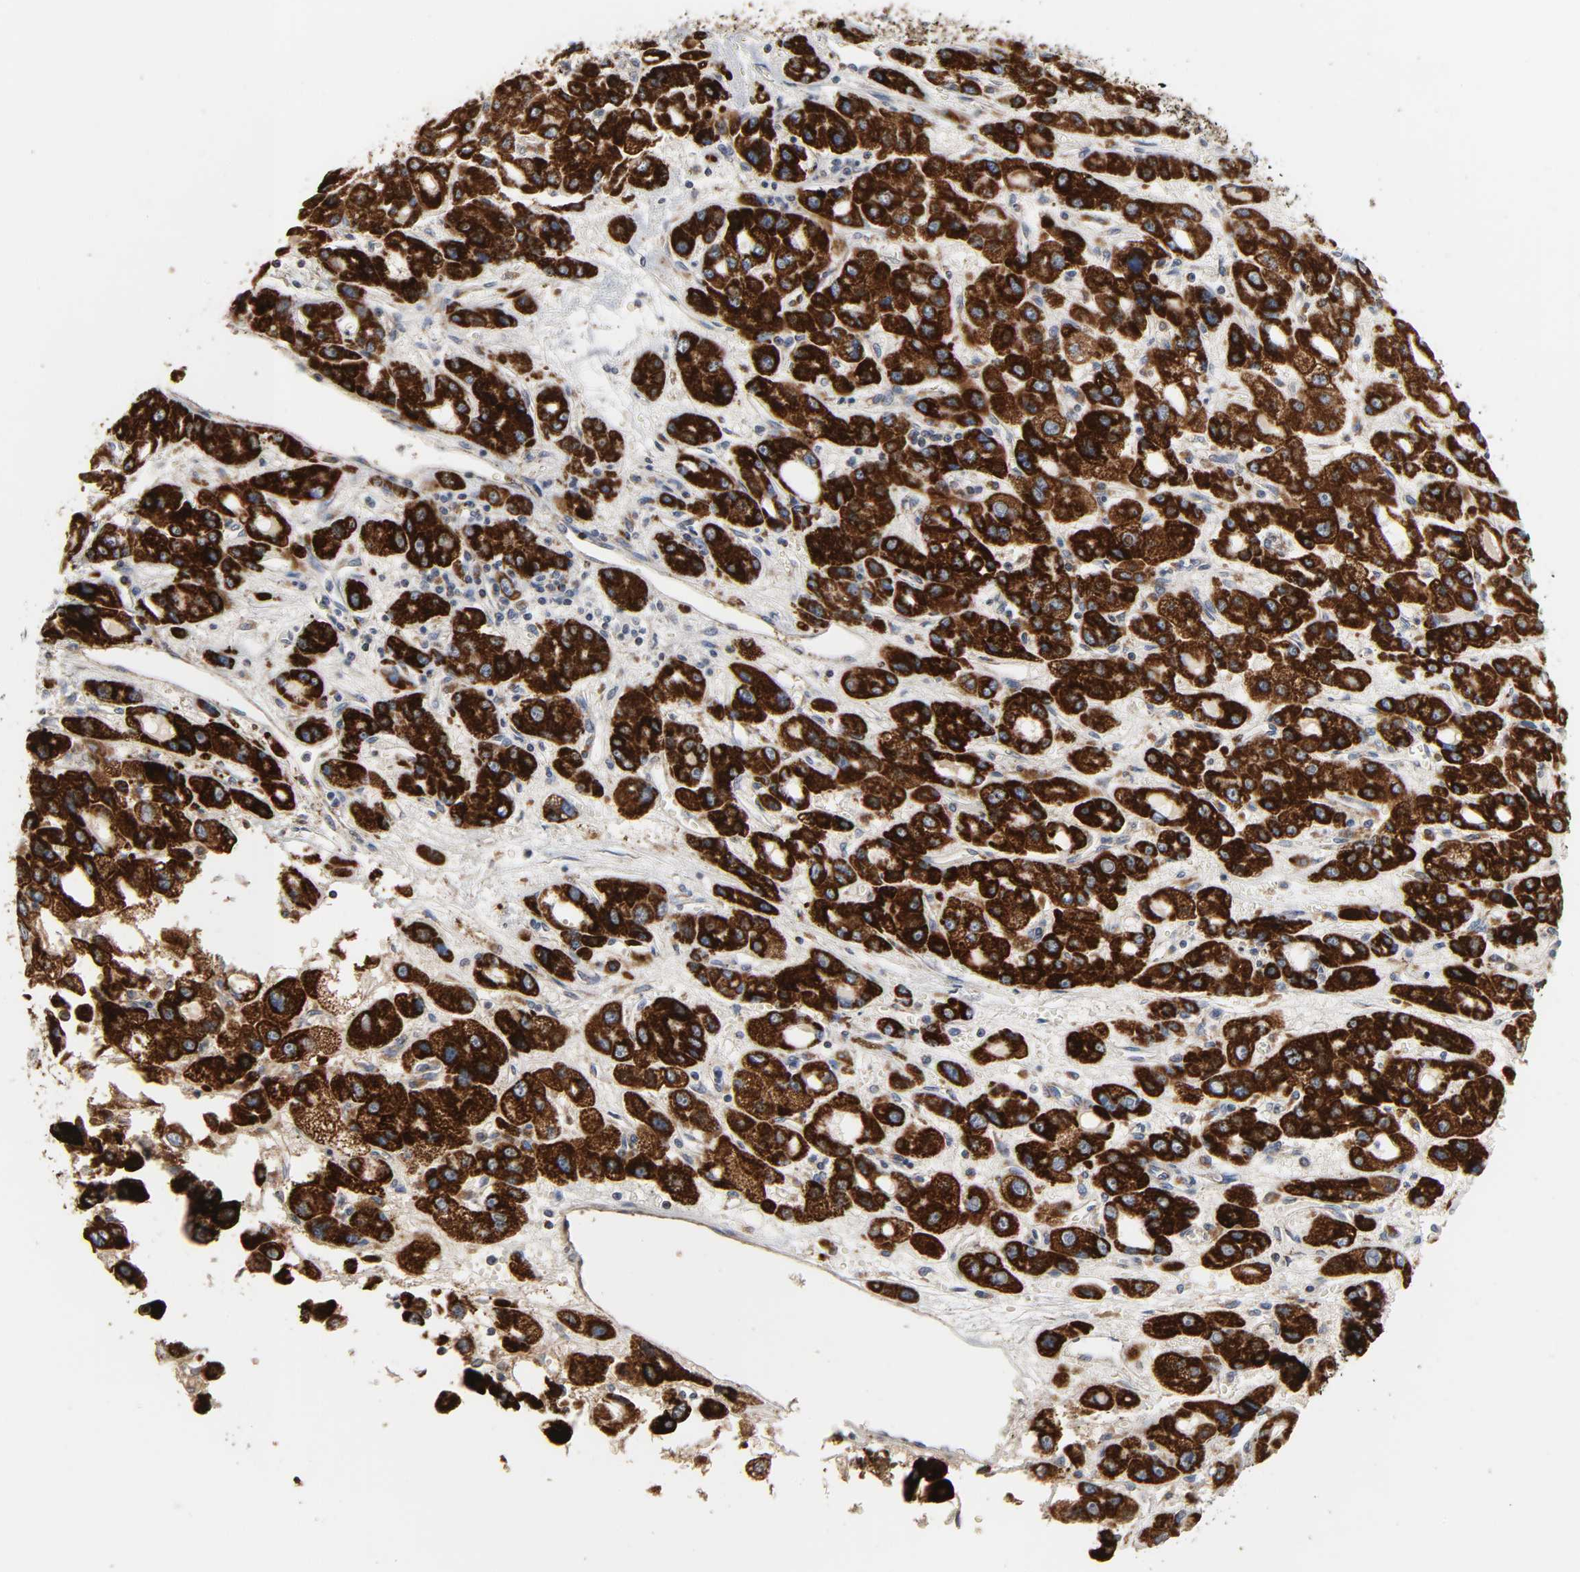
{"staining": {"intensity": "strong", "quantity": ">75%", "location": "cytoplasmic/membranous"}, "tissue": "liver cancer", "cell_type": "Tumor cells", "image_type": "cancer", "snomed": [{"axis": "morphology", "description": "Carcinoma, Hepatocellular, NOS"}, {"axis": "topography", "description": "Liver"}], "caption": "Hepatocellular carcinoma (liver) stained with IHC demonstrates strong cytoplasmic/membranous expression in approximately >75% of tumor cells.", "gene": "ACAT1", "patient": {"sex": "male", "age": 55}}